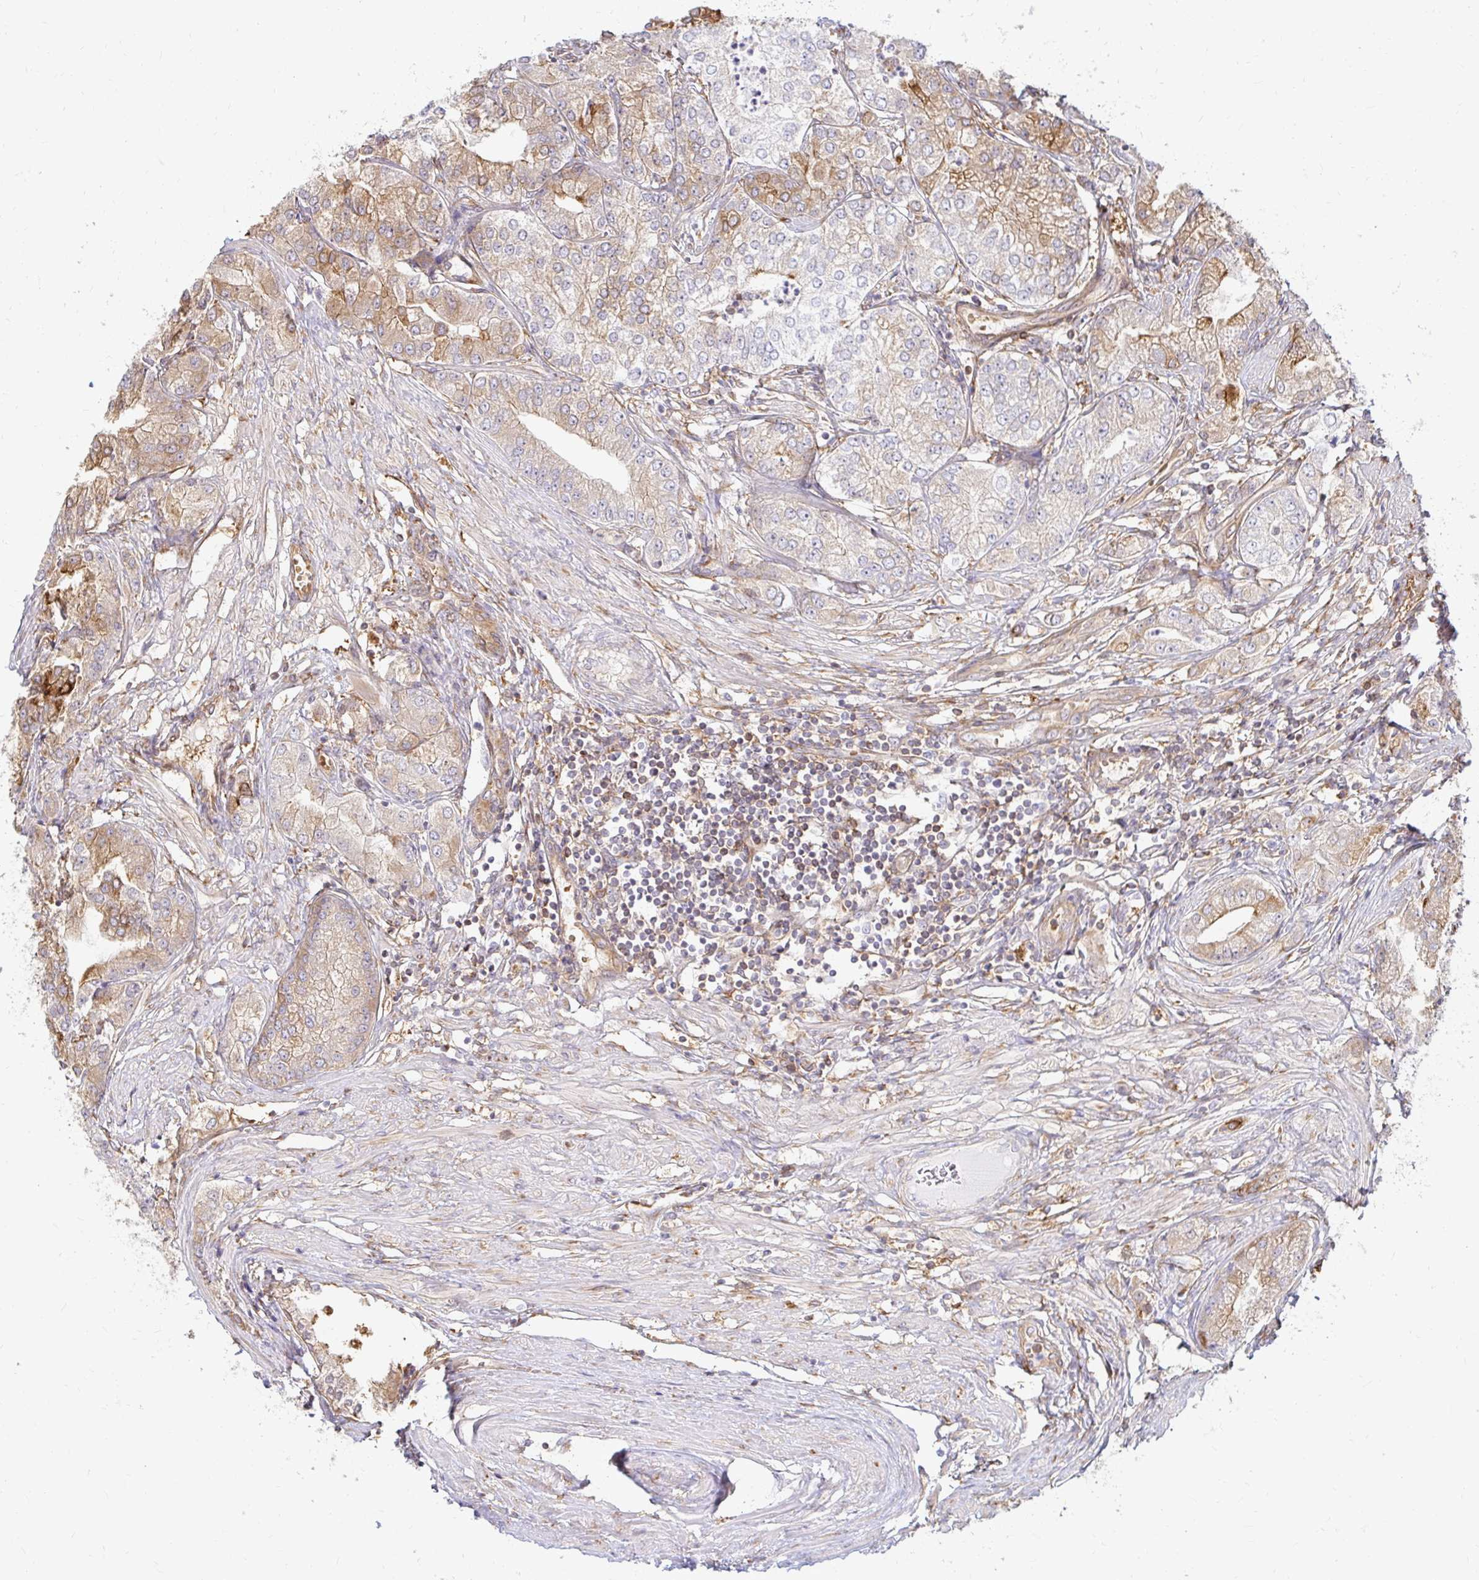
{"staining": {"intensity": "moderate", "quantity": "<25%", "location": "cytoplasmic/membranous"}, "tissue": "prostate cancer", "cell_type": "Tumor cells", "image_type": "cancer", "snomed": [{"axis": "morphology", "description": "Adenocarcinoma, High grade"}, {"axis": "topography", "description": "Prostate"}], "caption": "Protein expression analysis of human prostate high-grade adenocarcinoma reveals moderate cytoplasmic/membranous positivity in approximately <25% of tumor cells.", "gene": "CAST", "patient": {"sex": "male", "age": 61}}